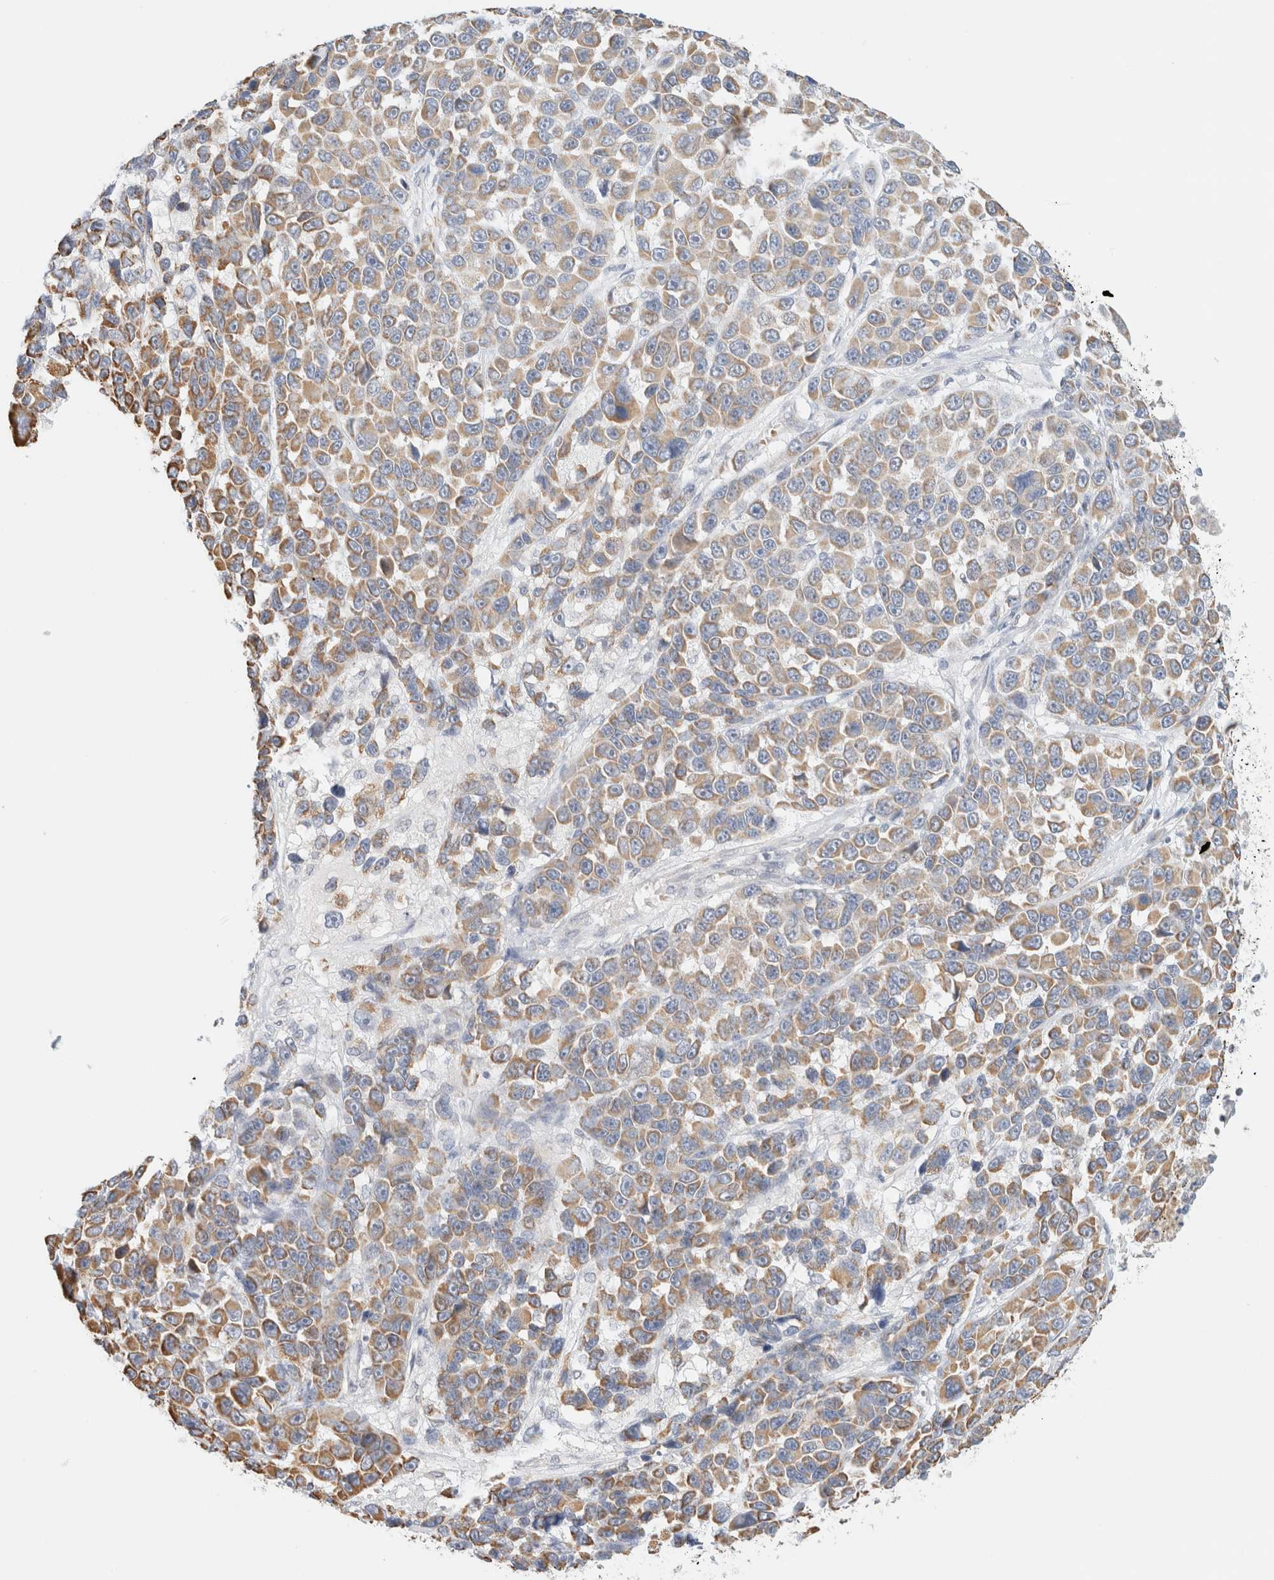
{"staining": {"intensity": "moderate", "quantity": "25%-75%", "location": "cytoplasmic/membranous"}, "tissue": "melanoma", "cell_type": "Tumor cells", "image_type": "cancer", "snomed": [{"axis": "morphology", "description": "Malignant melanoma, NOS"}, {"axis": "topography", "description": "Skin"}], "caption": "Moderate cytoplasmic/membranous staining is seen in approximately 25%-75% of tumor cells in melanoma. The protein is shown in brown color, while the nuclei are stained blue.", "gene": "HDHD3", "patient": {"sex": "male", "age": 53}}